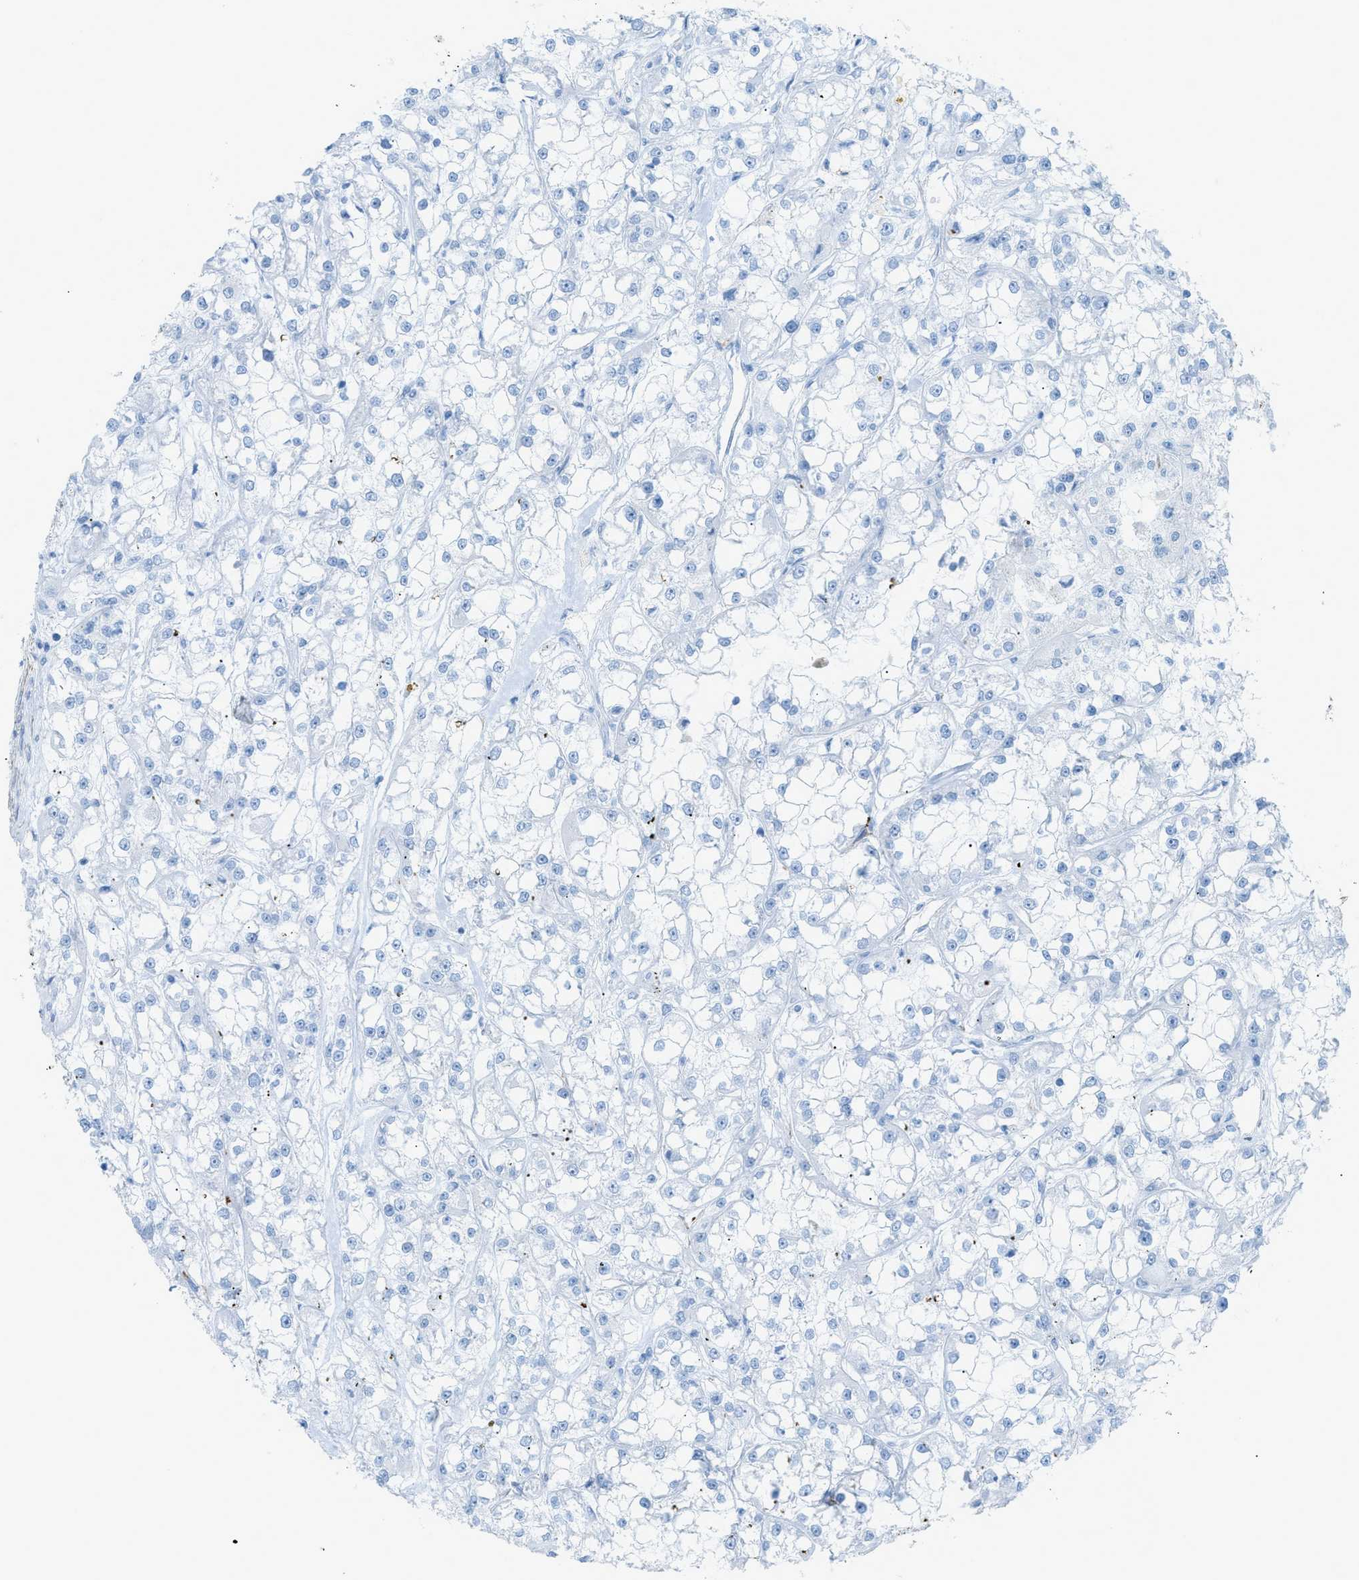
{"staining": {"intensity": "negative", "quantity": "none", "location": "none"}, "tissue": "renal cancer", "cell_type": "Tumor cells", "image_type": "cancer", "snomed": [{"axis": "morphology", "description": "Adenocarcinoma, NOS"}, {"axis": "topography", "description": "Kidney"}], "caption": "DAB (3,3'-diaminobenzidine) immunohistochemical staining of human renal adenocarcinoma demonstrates no significant expression in tumor cells.", "gene": "MYH11", "patient": {"sex": "female", "age": 52}}